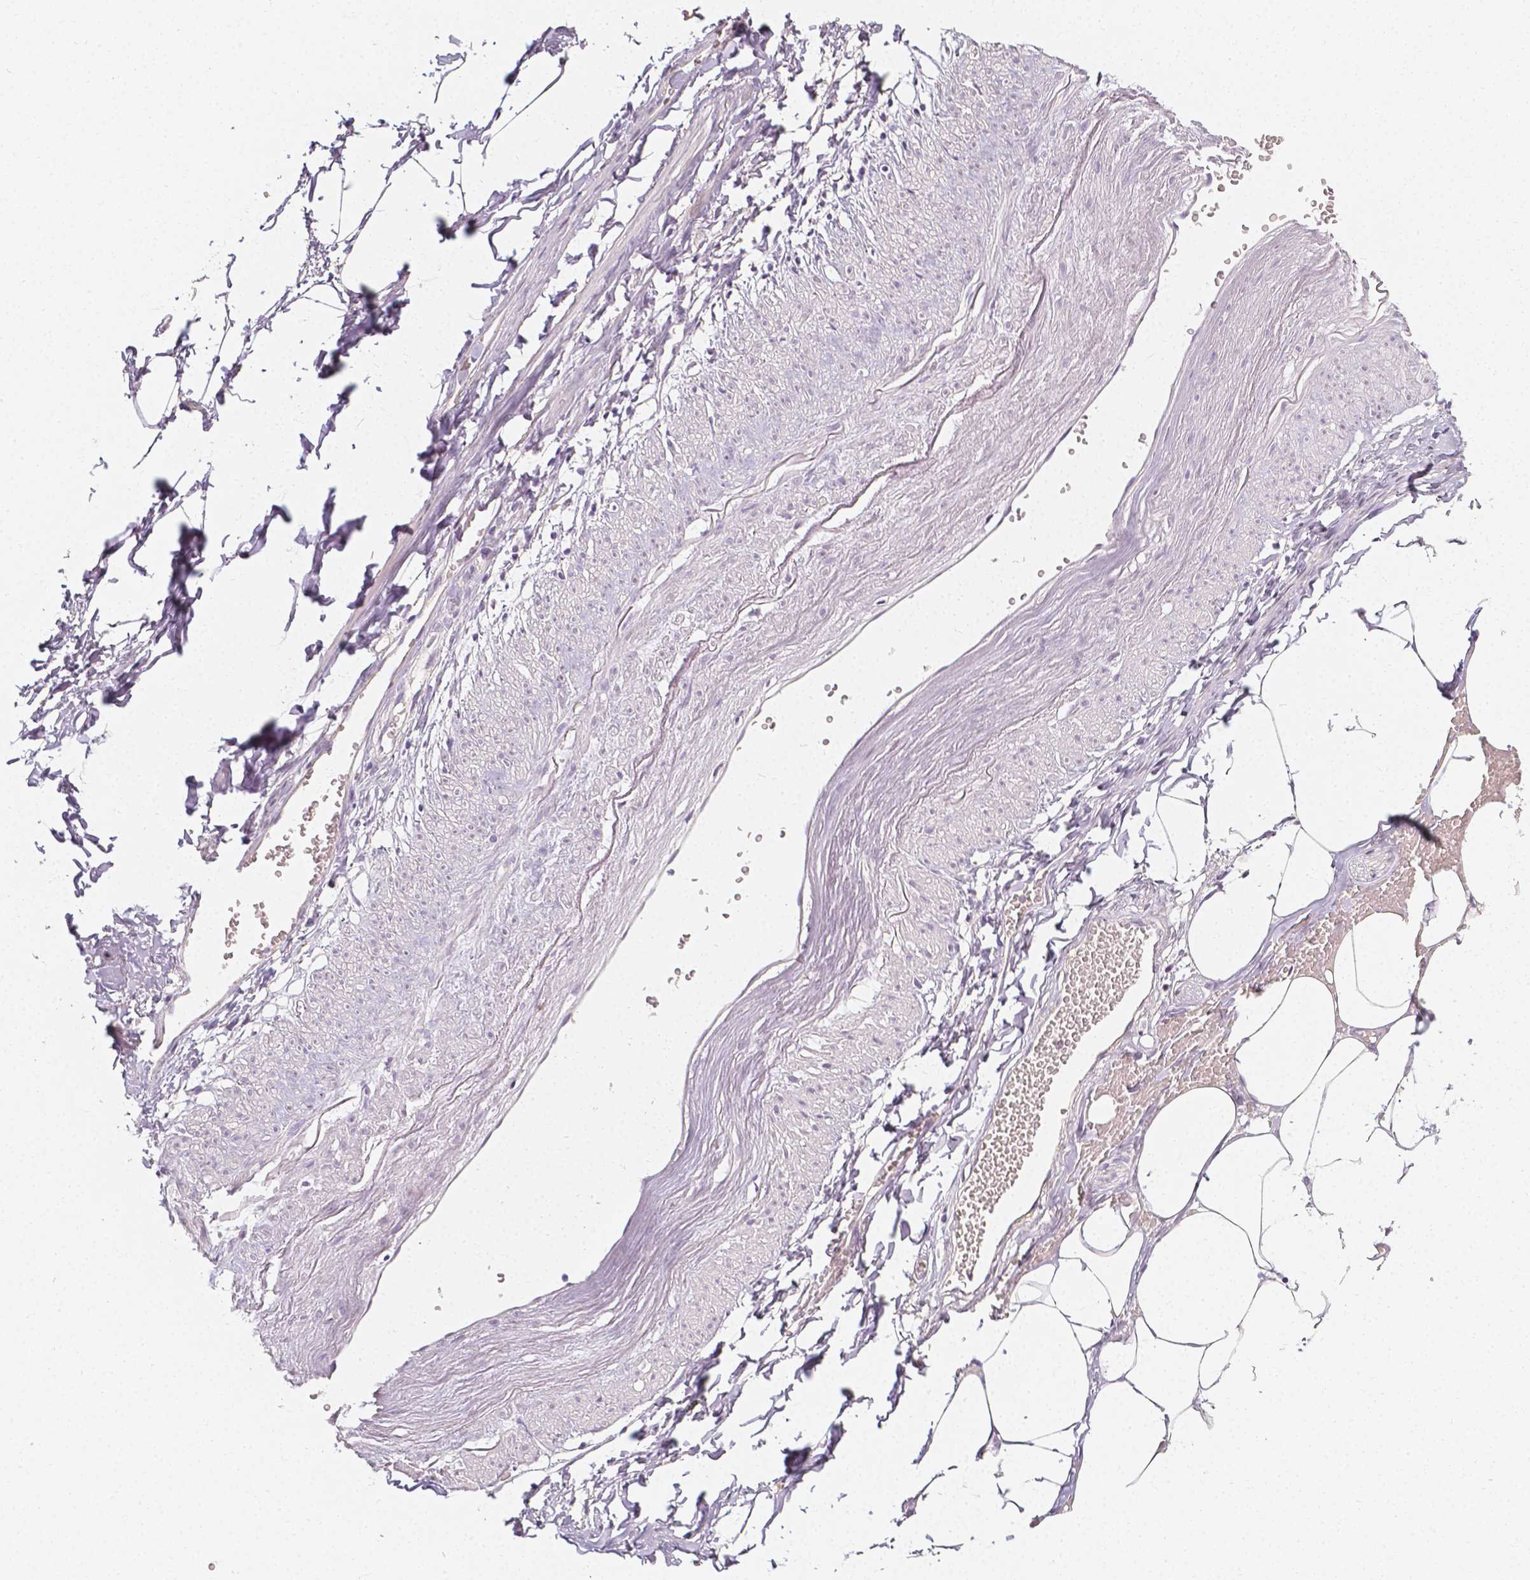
{"staining": {"intensity": "negative", "quantity": "none", "location": "none"}, "tissue": "adipose tissue", "cell_type": "Adipocytes", "image_type": "normal", "snomed": [{"axis": "morphology", "description": "Normal tissue, NOS"}, {"axis": "topography", "description": "Prostate"}, {"axis": "topography", "description": "Peripheral nerve tissue"}], "caption": "A photomicrograph of human adipose tissue is negative for staining in adipocytes.", "gene": "THY1", "patient": {"sex": "male", "age": 55}}